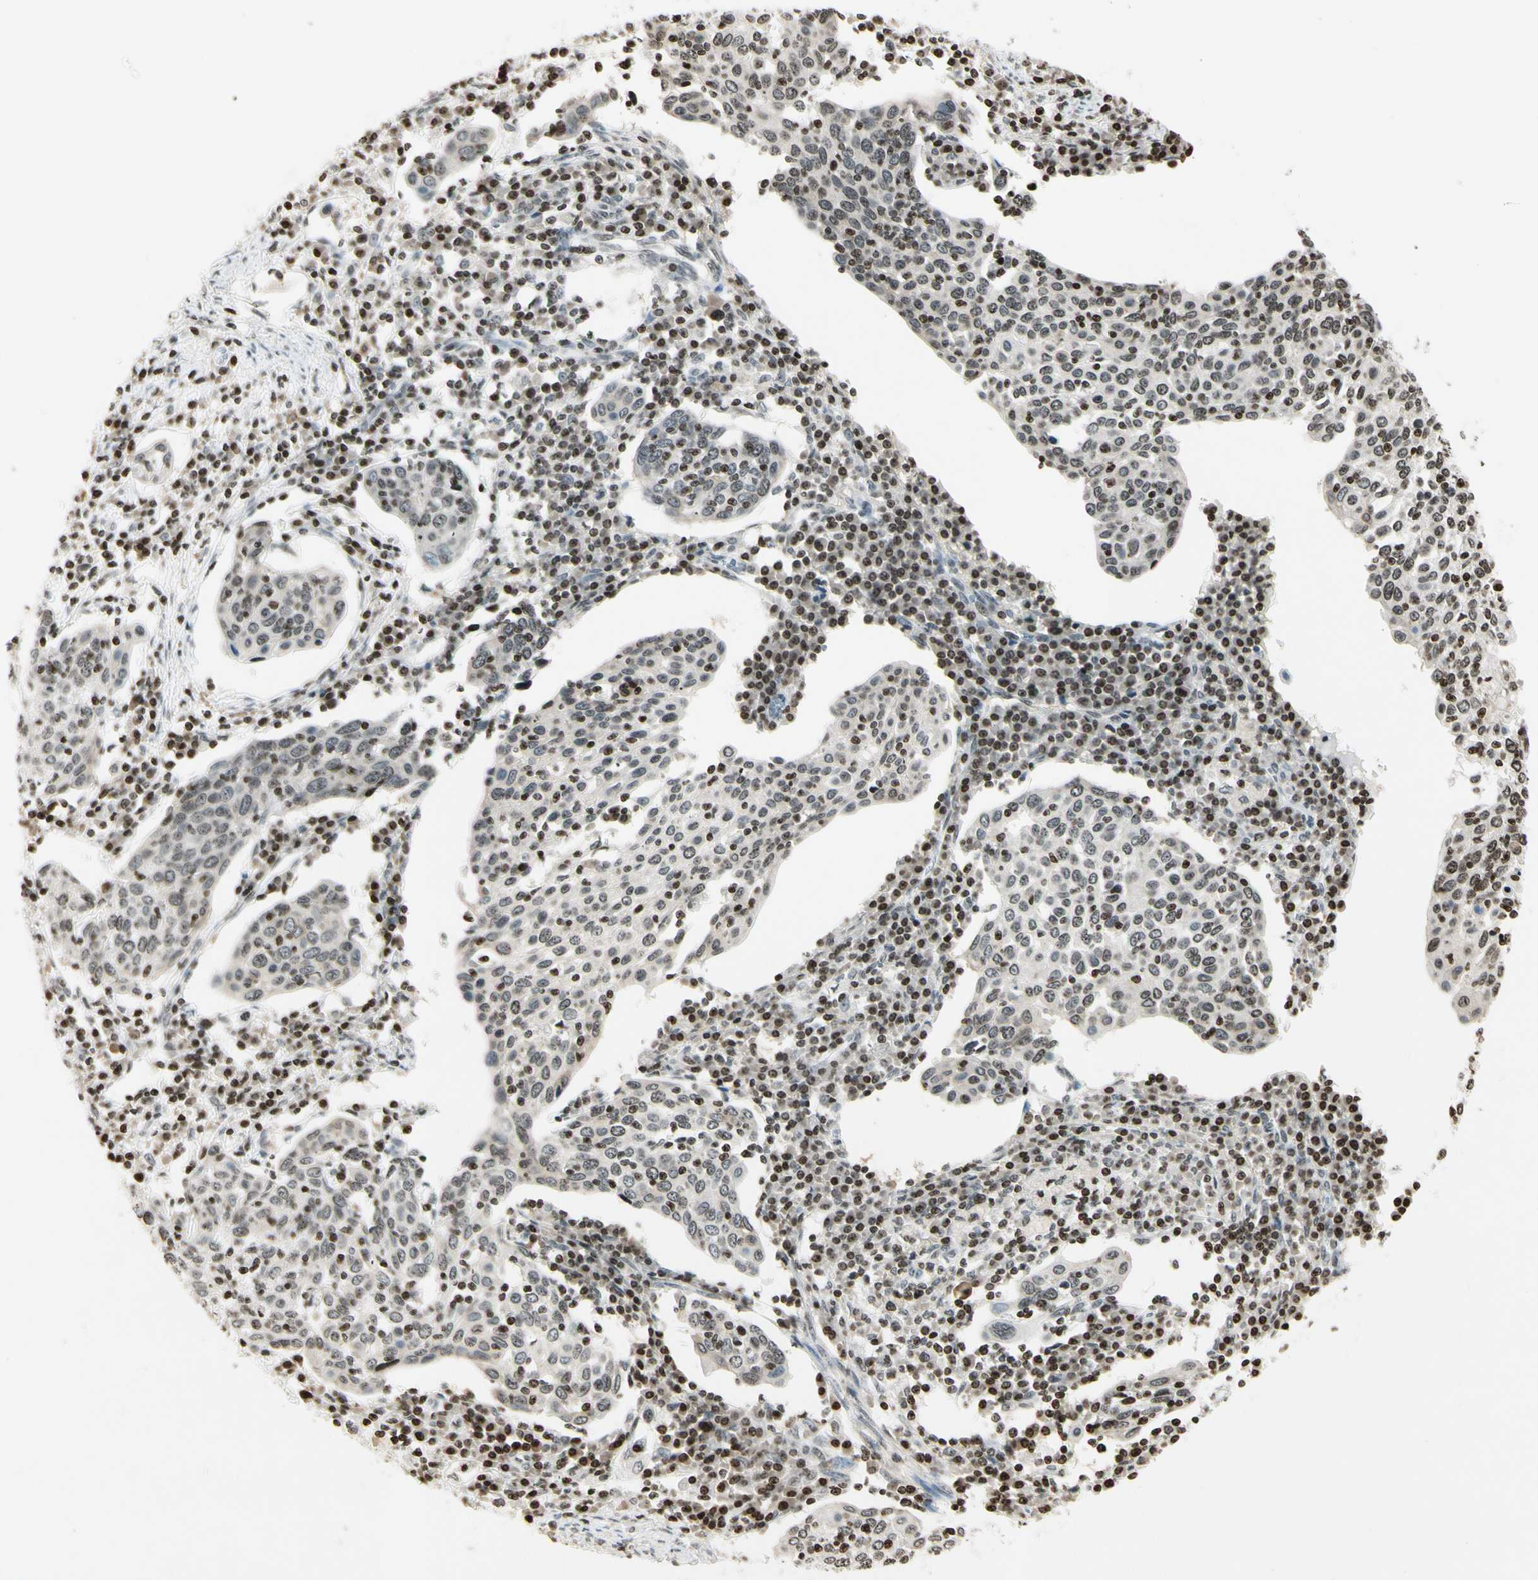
{"staining": {"intensity": "weak", "quantity": "25%-75%", "location": "nuclear"}, "tissue": "cervical cancer", "cell_type": "Tumor cells", "image_type": "cancer", "snomed": [{"axis": "morphology", "description": "Squamous cell carcinoma, NOS"}, {"axis": "topography", "description": "Cervix"}], "caption": "Human cervical cancer stained for a protein (brown) exhibits weak nuclear positive positivity in approximately 25%-75% of tumor cells.", "gene": "RORA", "patient": {"sex": "female", "age": 40}}